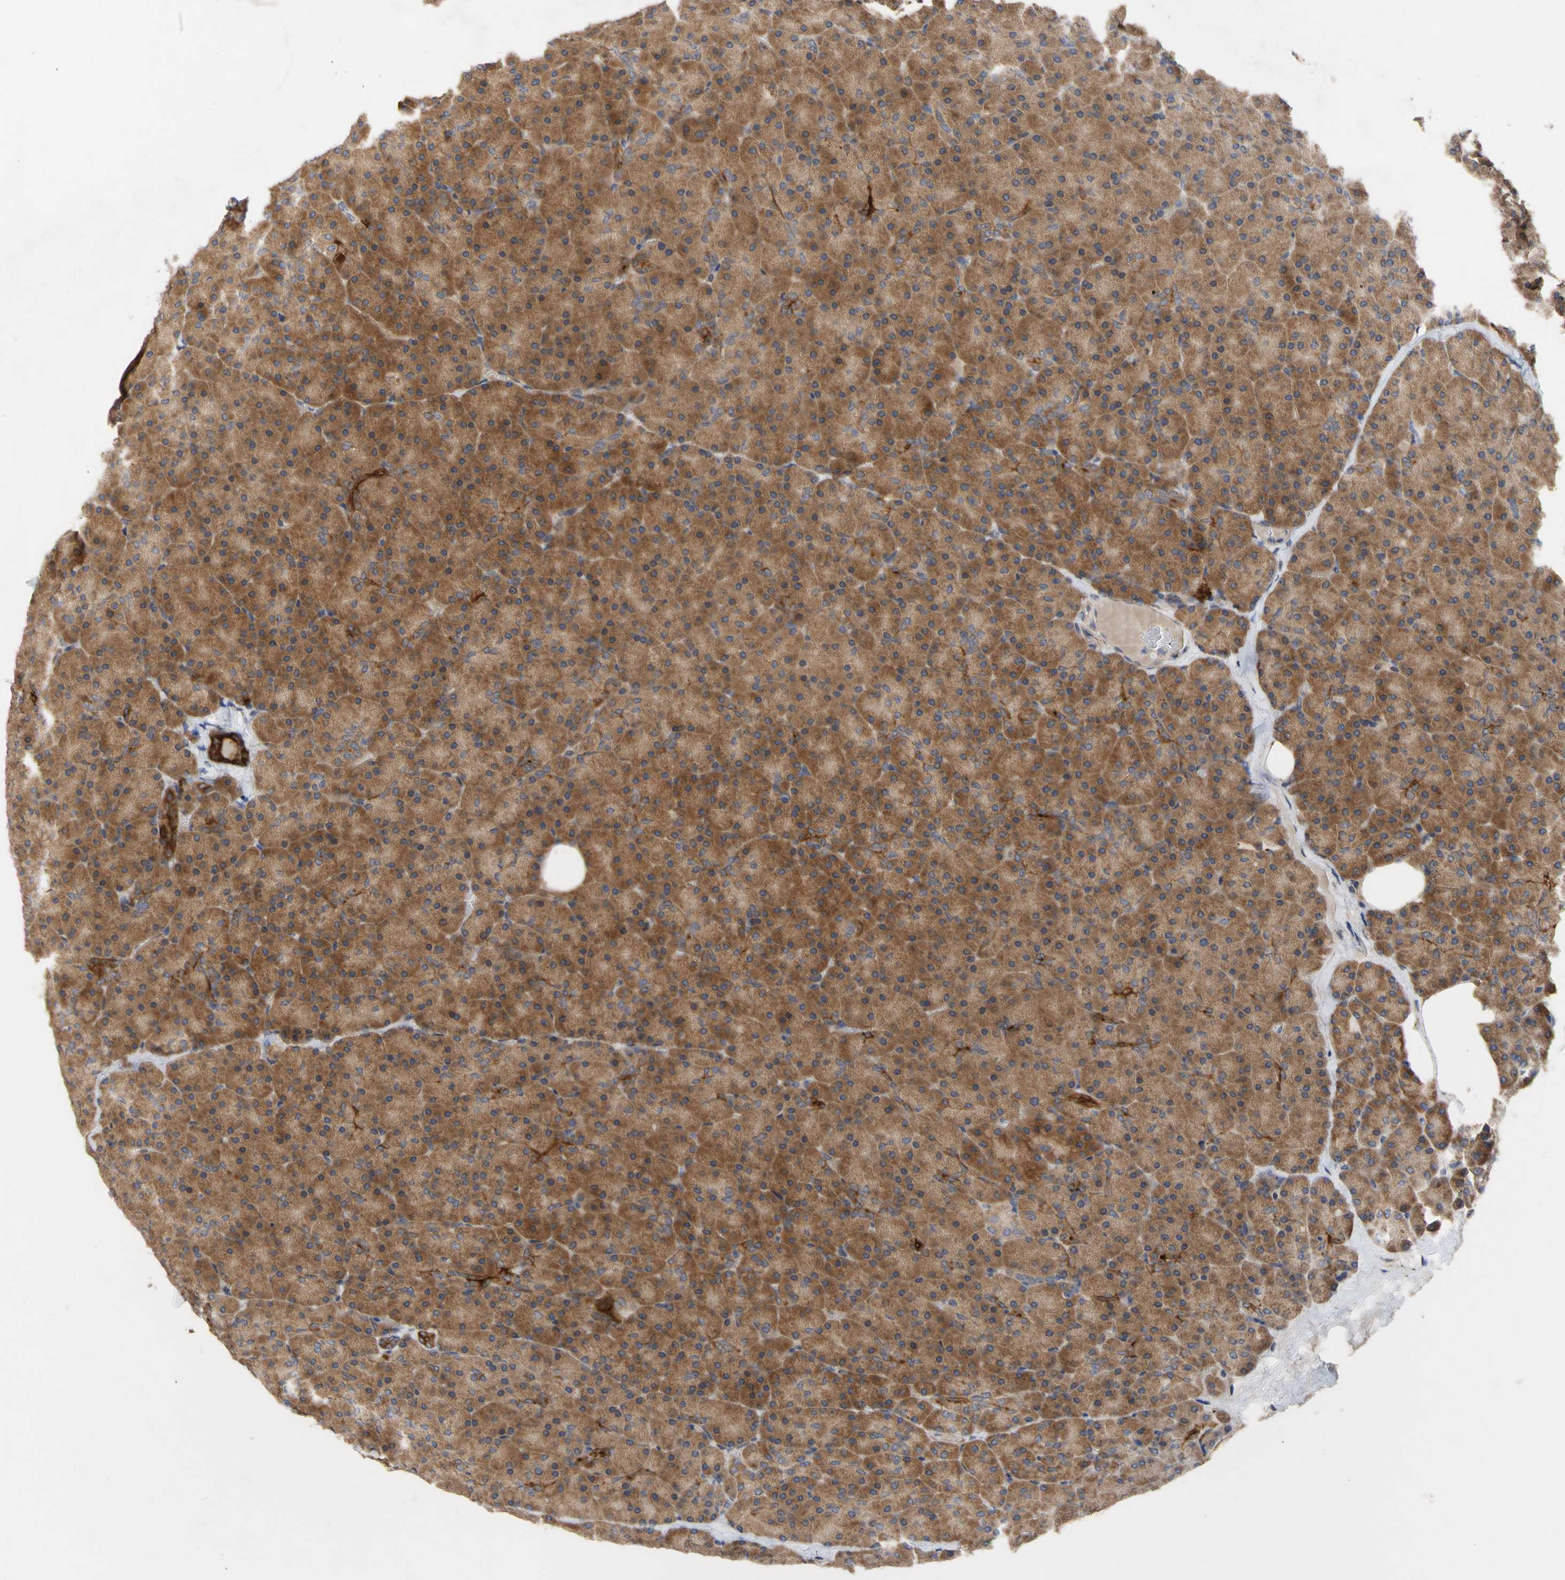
{"staining": {"intensity": "strong", "quantity": ">75%", "location": "cytoplasmic/membranous"}, "tissue": "pancreas", "cell_type": "Exocrine glandular cells", "image_type": "normal", "snomed": [{"axis": "morphology", "description": "Normal tissue, NOS"}, {"axis": "topography", "description": "Pancreas"}], "caption": "The immunohistochemical stain labels strong cytoplasmic/membranous positivity in exocrine glandular cells of unremarkable pancreas. (DAB (3,3'-diaminobenzidine) IHC, brown staining for protein, blue staining for nuclei).", "gene": "EIF2S3", "patient": {"sex": "female", "age": 35}}